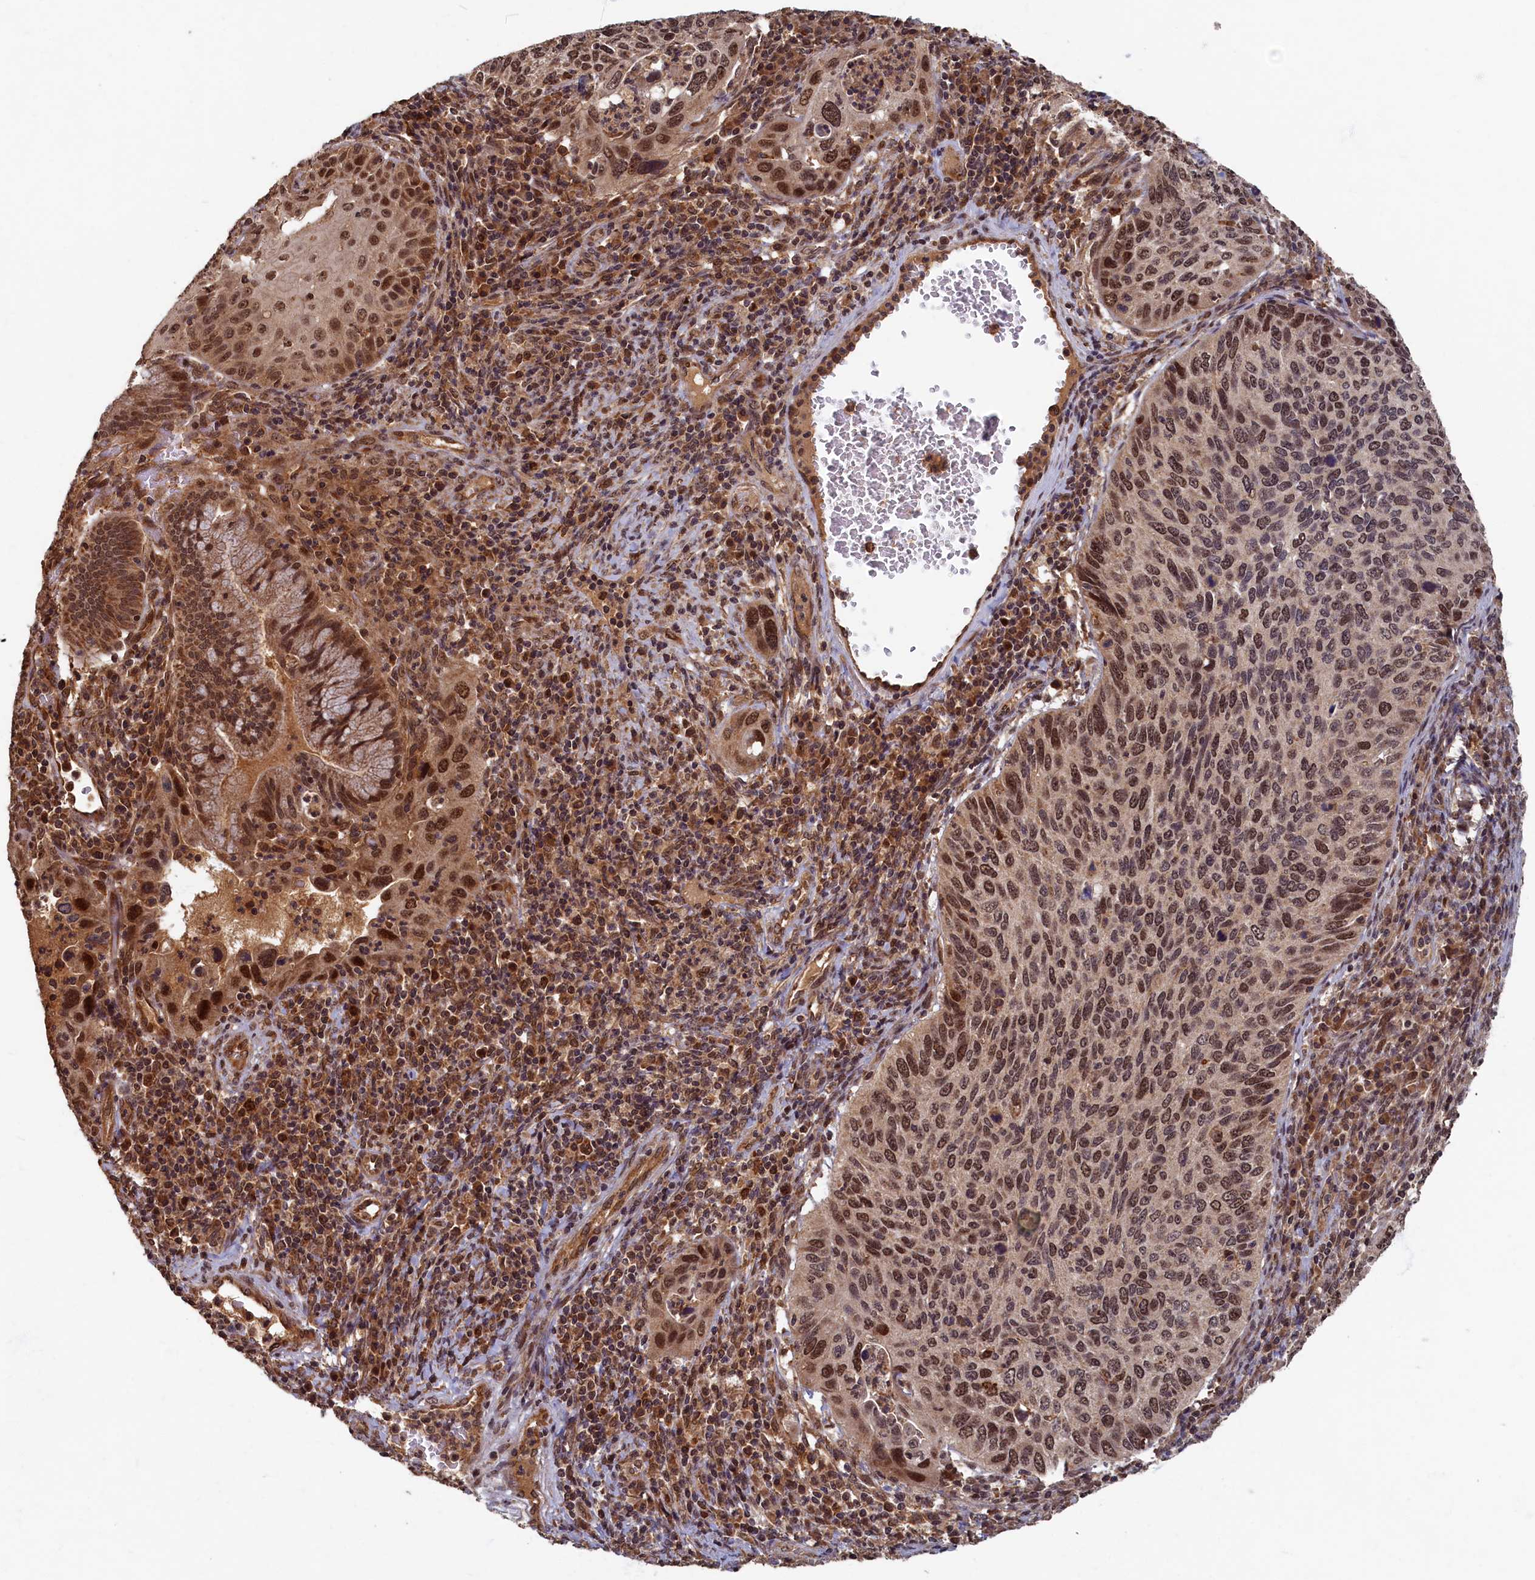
{"staining": {"intensity": "strong", "quantity": ">75%", "location": "nuclear"}, "tissue": "cervical cancer", "cell_type": "Tumor cells", "image_type": "cancer", "snomed": [{"axis": "morphology", "description": "Squamous cell carcinoma, NOS"}, {"axis": "topography", "description": "Cervix"}], "caption": "Cervical cancer stained with a brown dye reveals strong nuclear positive positivity in approximately >75% of tumor cells.", "gene": "BRCA1", "patient": {"sex": "female", "age": 38}}